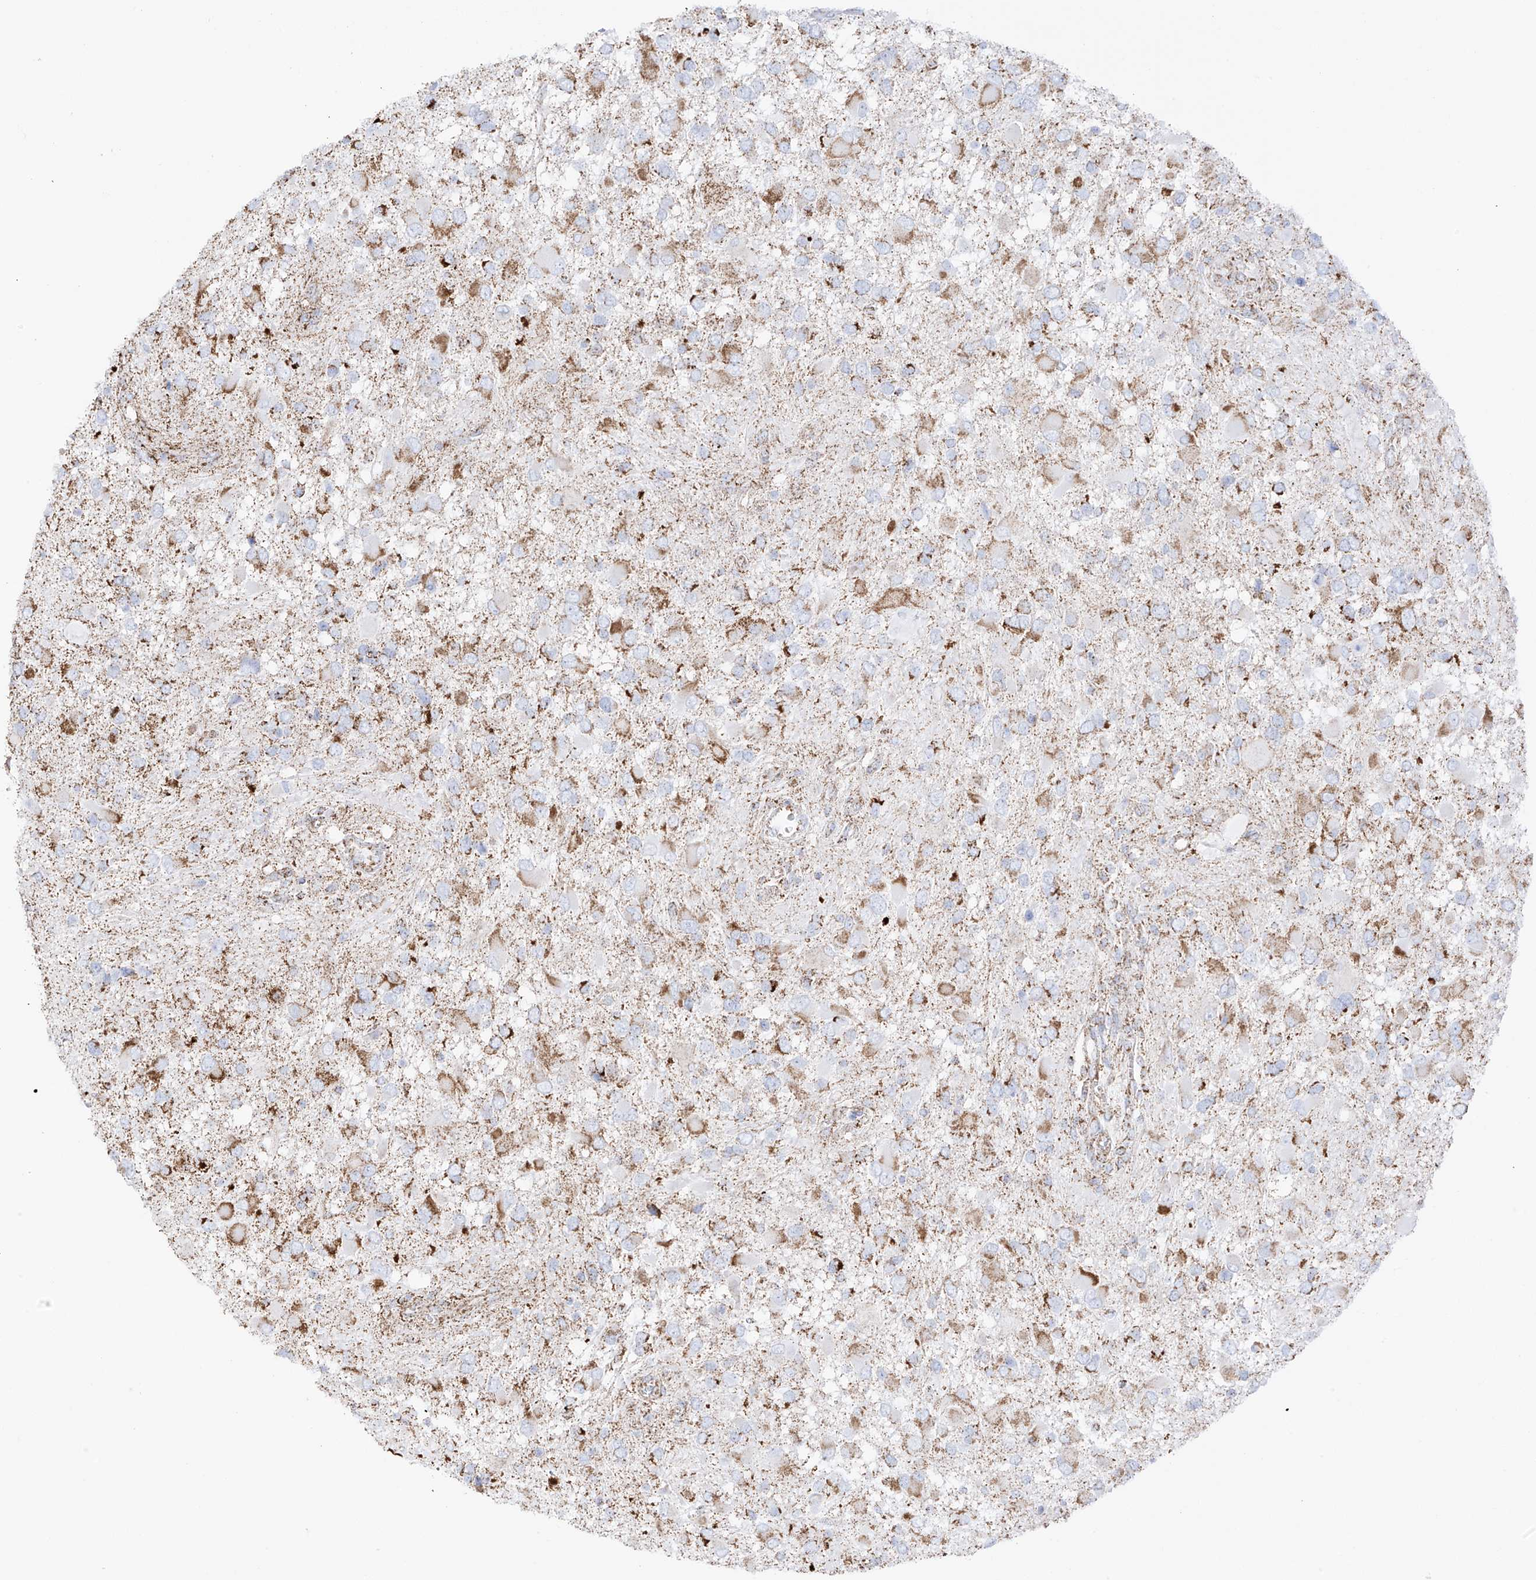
{"staining": {"intensity": "moderate", "quantity": "25%-75%", "location": "cytoplasmic/membranous"}, "tissue": "glioma", "cell_type": "Tumor cells", "image_type": "cancer", "snomed": [{"axis": "morphology", "description": "Glioma, malignant, High grade"}, {"axis": "topography", "description": "Brain"}], "caption": "Immunohistochemical staining of glioma reveals medium levels of moderate cytoplasmic/membranous protein staining in approximately 25%-75% of tumor cells.", "gene": "XKR3", "patient": {"sex": "male", "age": 53}}